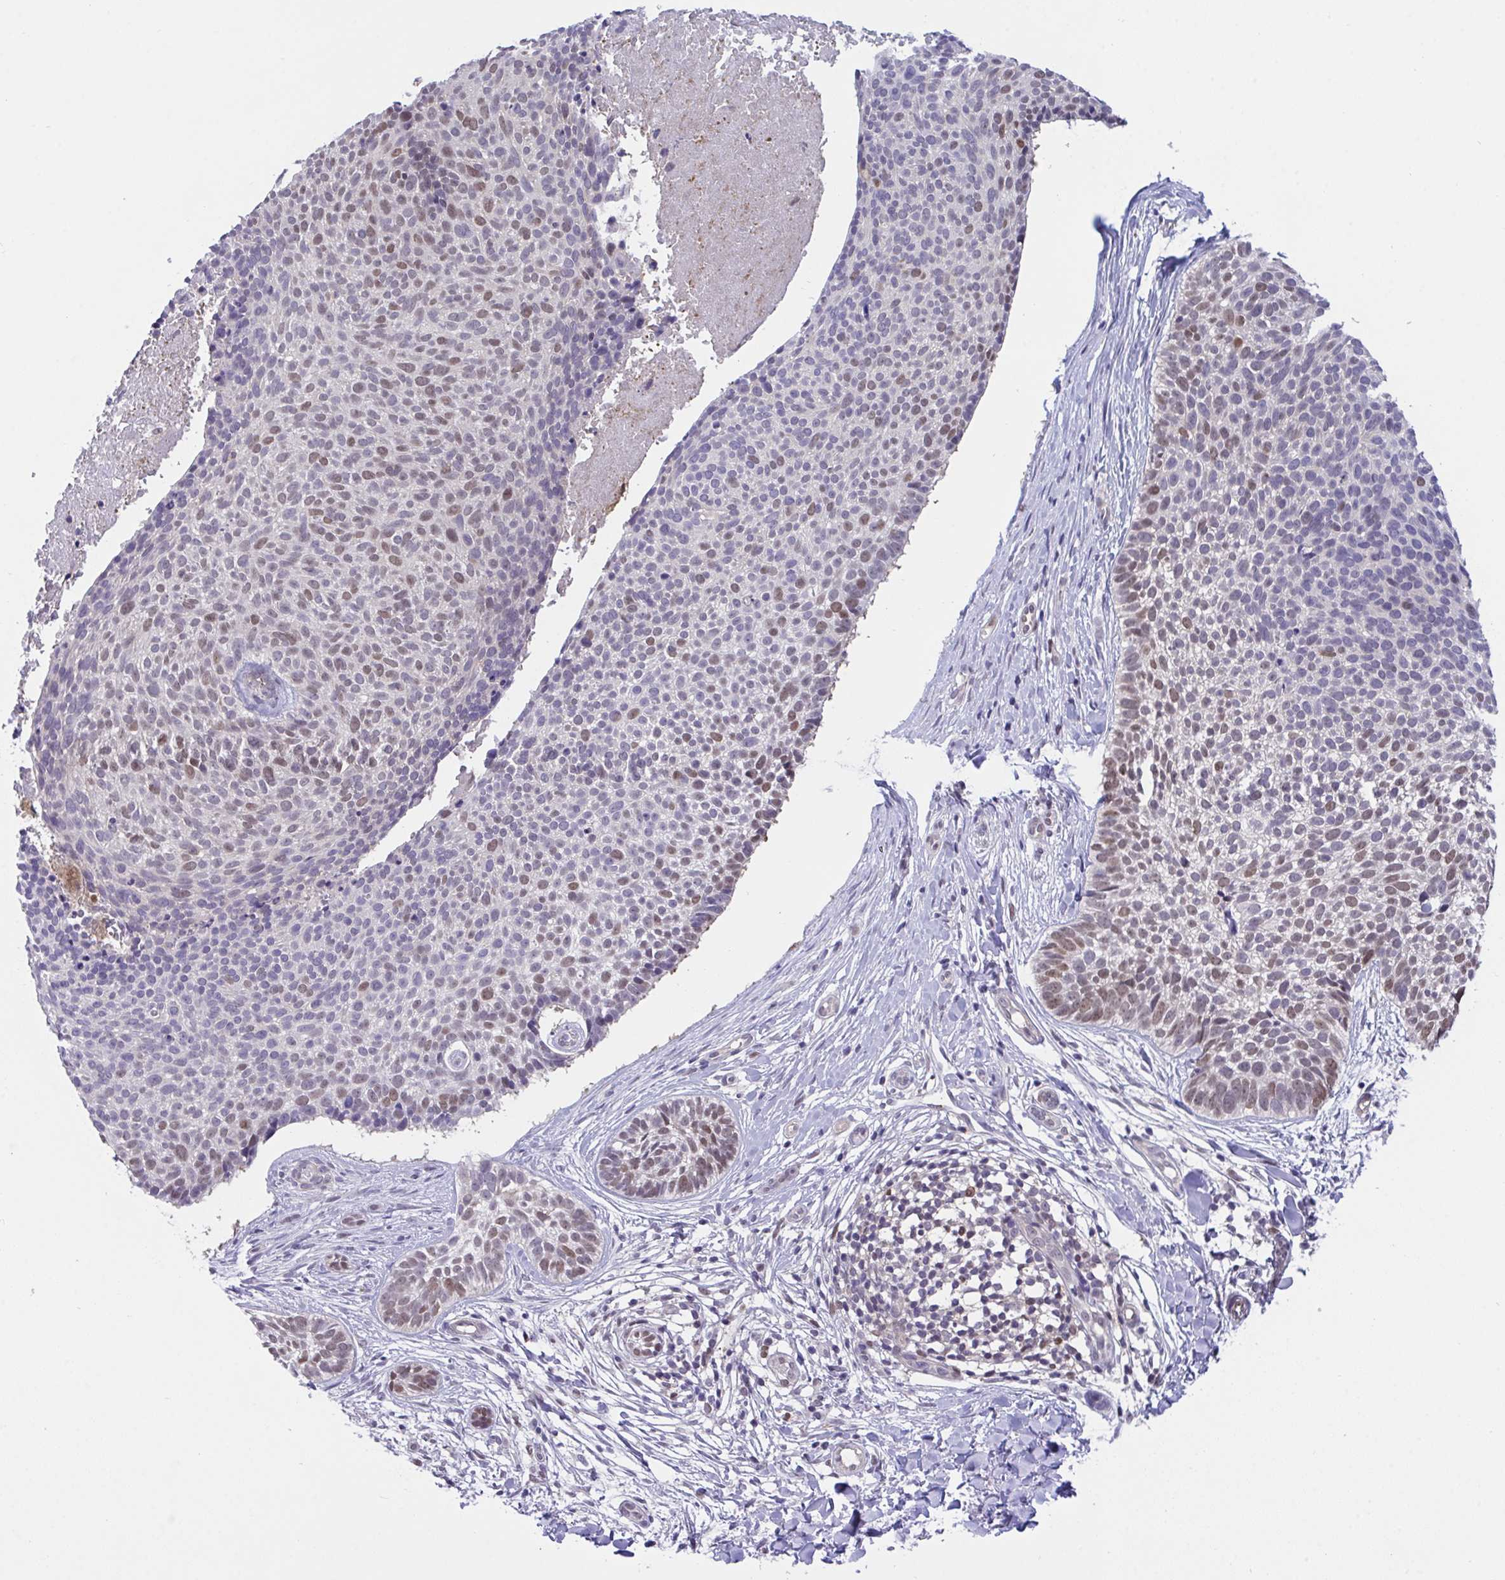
{"staining": {"intensity": "moderate", "quantity": "<25%", "location": "nuclear"}, "tissue": "skin cancer", "cell_type": "Tumor cells", "image_type": "cancer", "snomed": [{"axis": "morphology", "description": "Basal cell carcinoma"}, {"axis": "topography", "description": "Skin"}, {"axis": "topography", "description": "Skin of back"}], "caption": "Skin basal cell carcinoma stained with DAB immunohistochemistry demonstrates low levels of moderate nuclear expression in approximately <25% of tumor cells. The protein of interest is shown in brown color, while the nuclei are stained blue.", "gene": "ZNF444", "patient": {"sex": "male", "age": 81}}